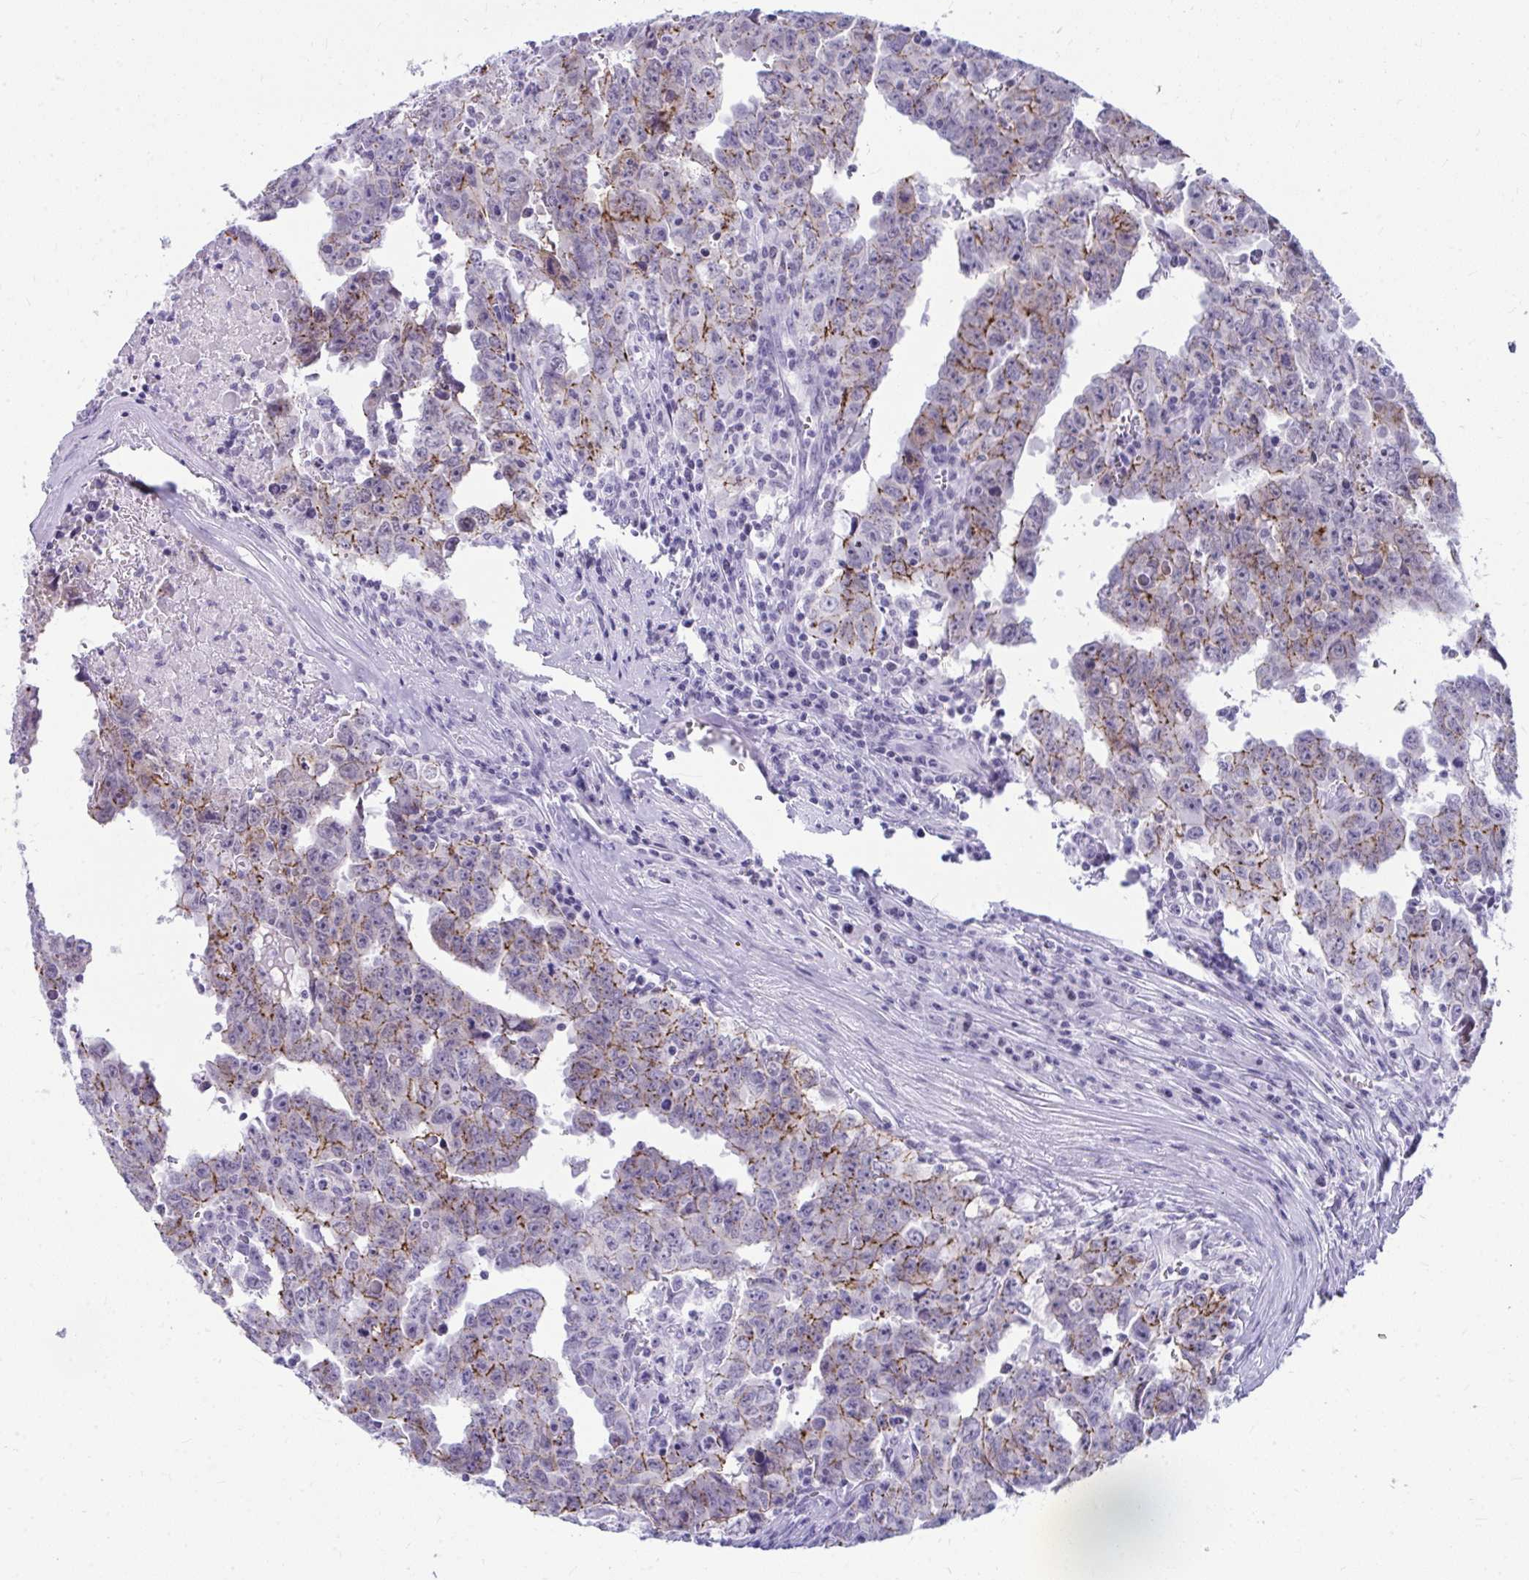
{"staining": {"intensity": "moderate", "quantity": "25%-75%", "location": "cytoplasmic/membranous"}, "tissue": "testis cancer", "cell_type": "Tumor cells", "image_type": "cancer", "snomed": [{"axis": "morphology", "description": "Carcinoma, Embryonal, NOS"}, {"axis": "topography", "description": "Testis"}], "caption": "Brown immunohistochemical staining in testis cancer (embryonal carcinoma) displays moderate cytoplasmic/membranous positivity in about 25%-75% of tumor cells.", "gene": "OR5F1", "patient": {"sex": "male", "age": 22}}